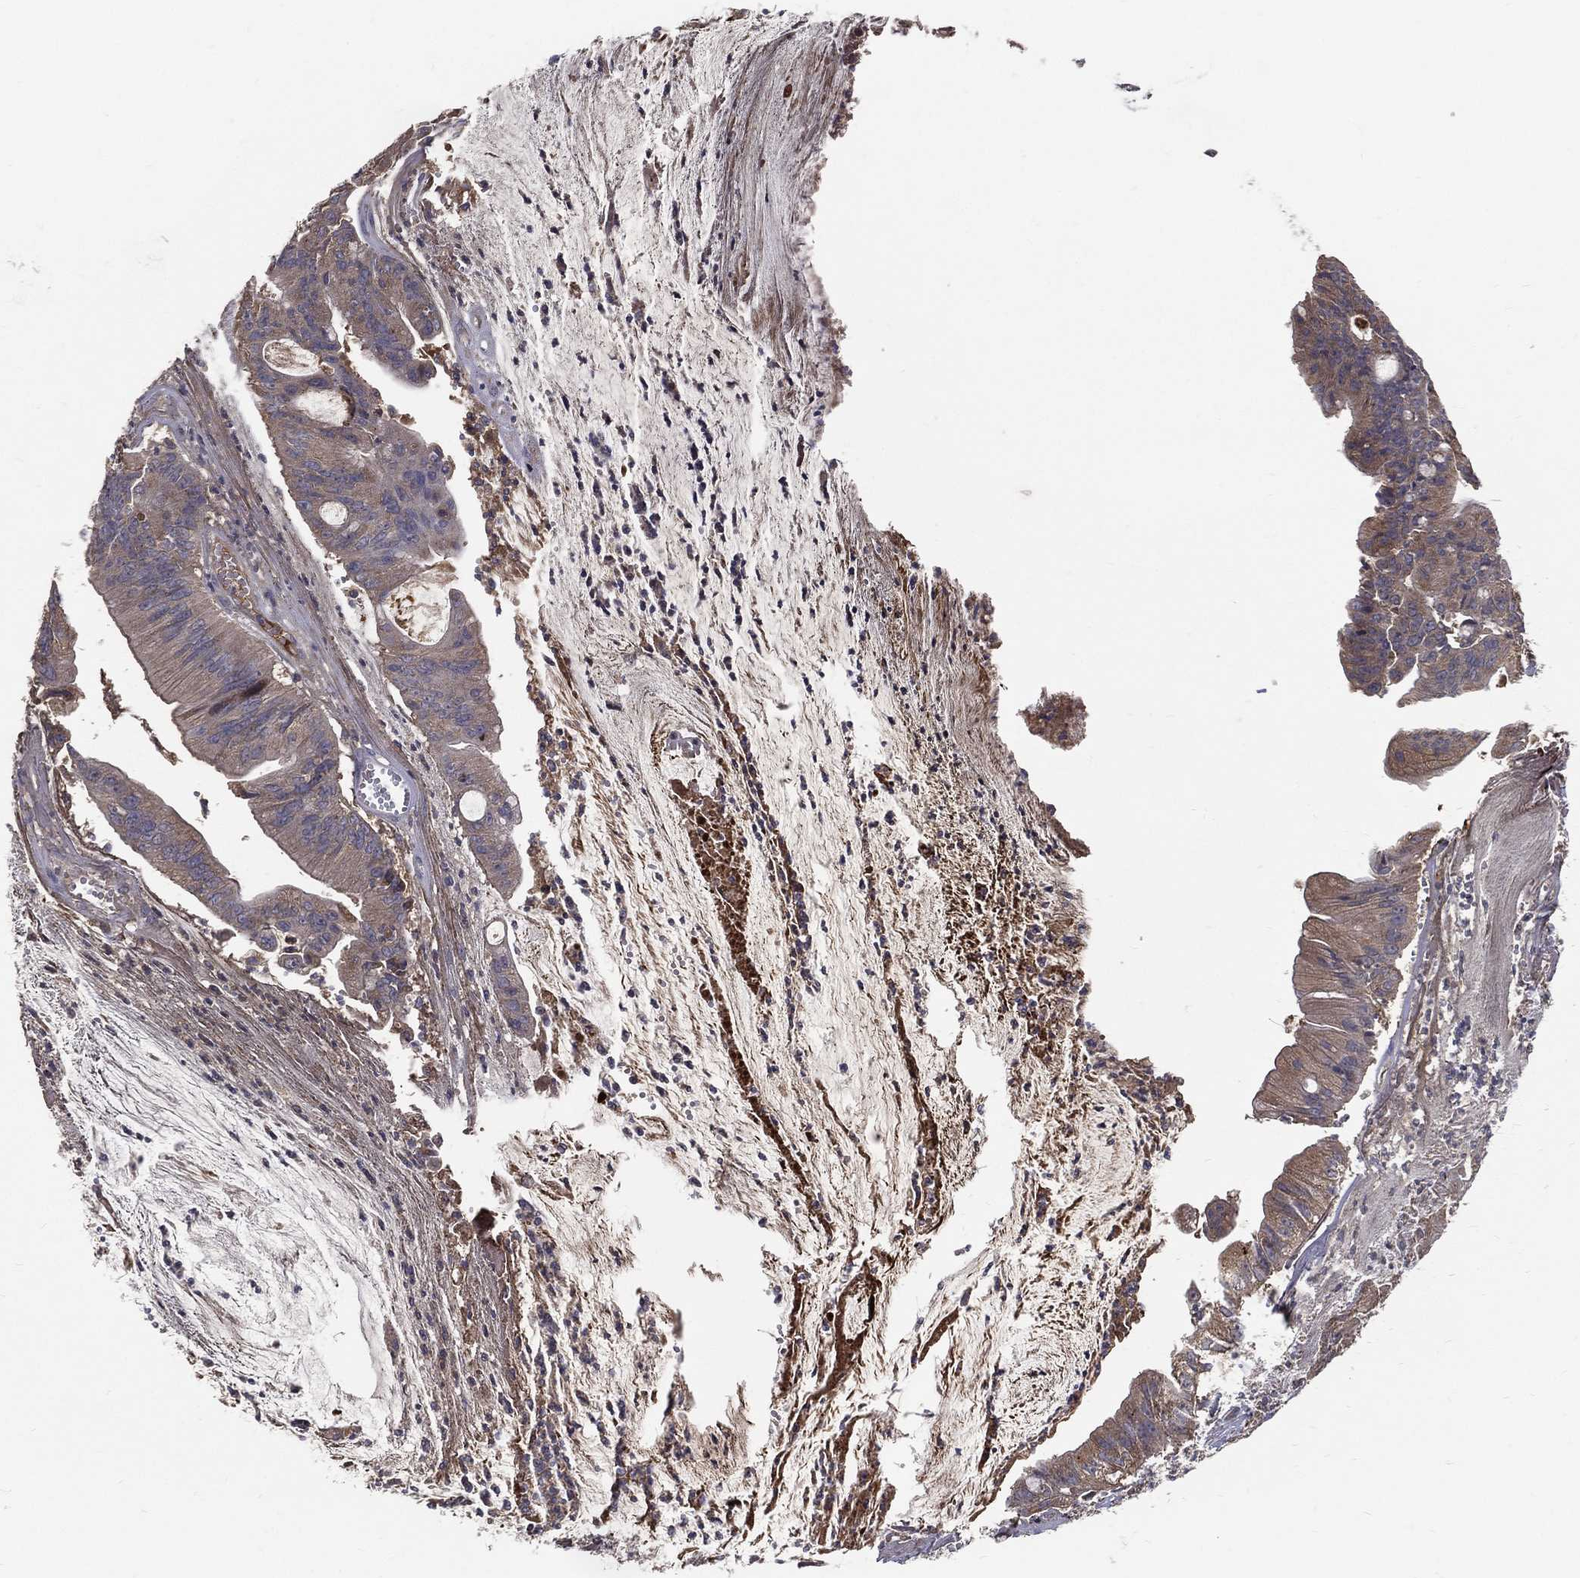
{"staining": {"intensity": "weak", "quantity": "<25%", "location": "cytoplasmic/membranous"}, "tissue": "colorectal cancer", "cell_type": "Tumor cells", "image_type": "cancer", "snomed": [{"axis": "morphology", "description": "Adenocarcinoma, NOS"}, {"axis": "topography", "description": "Colon"}], "caption": "An immunohistochemistry (IHC) photomicrograph of colorectal cancer is shown. There is no staining in tumor cells of colorectal cancer. Brightfield microscopy of immunohistochemistry (IHC) stained with DAB (brown) and hematoxylin (blue), captured at high magnification.", "gene": "MT-ND1", "patient": {"sex": "female", "age": 69}}